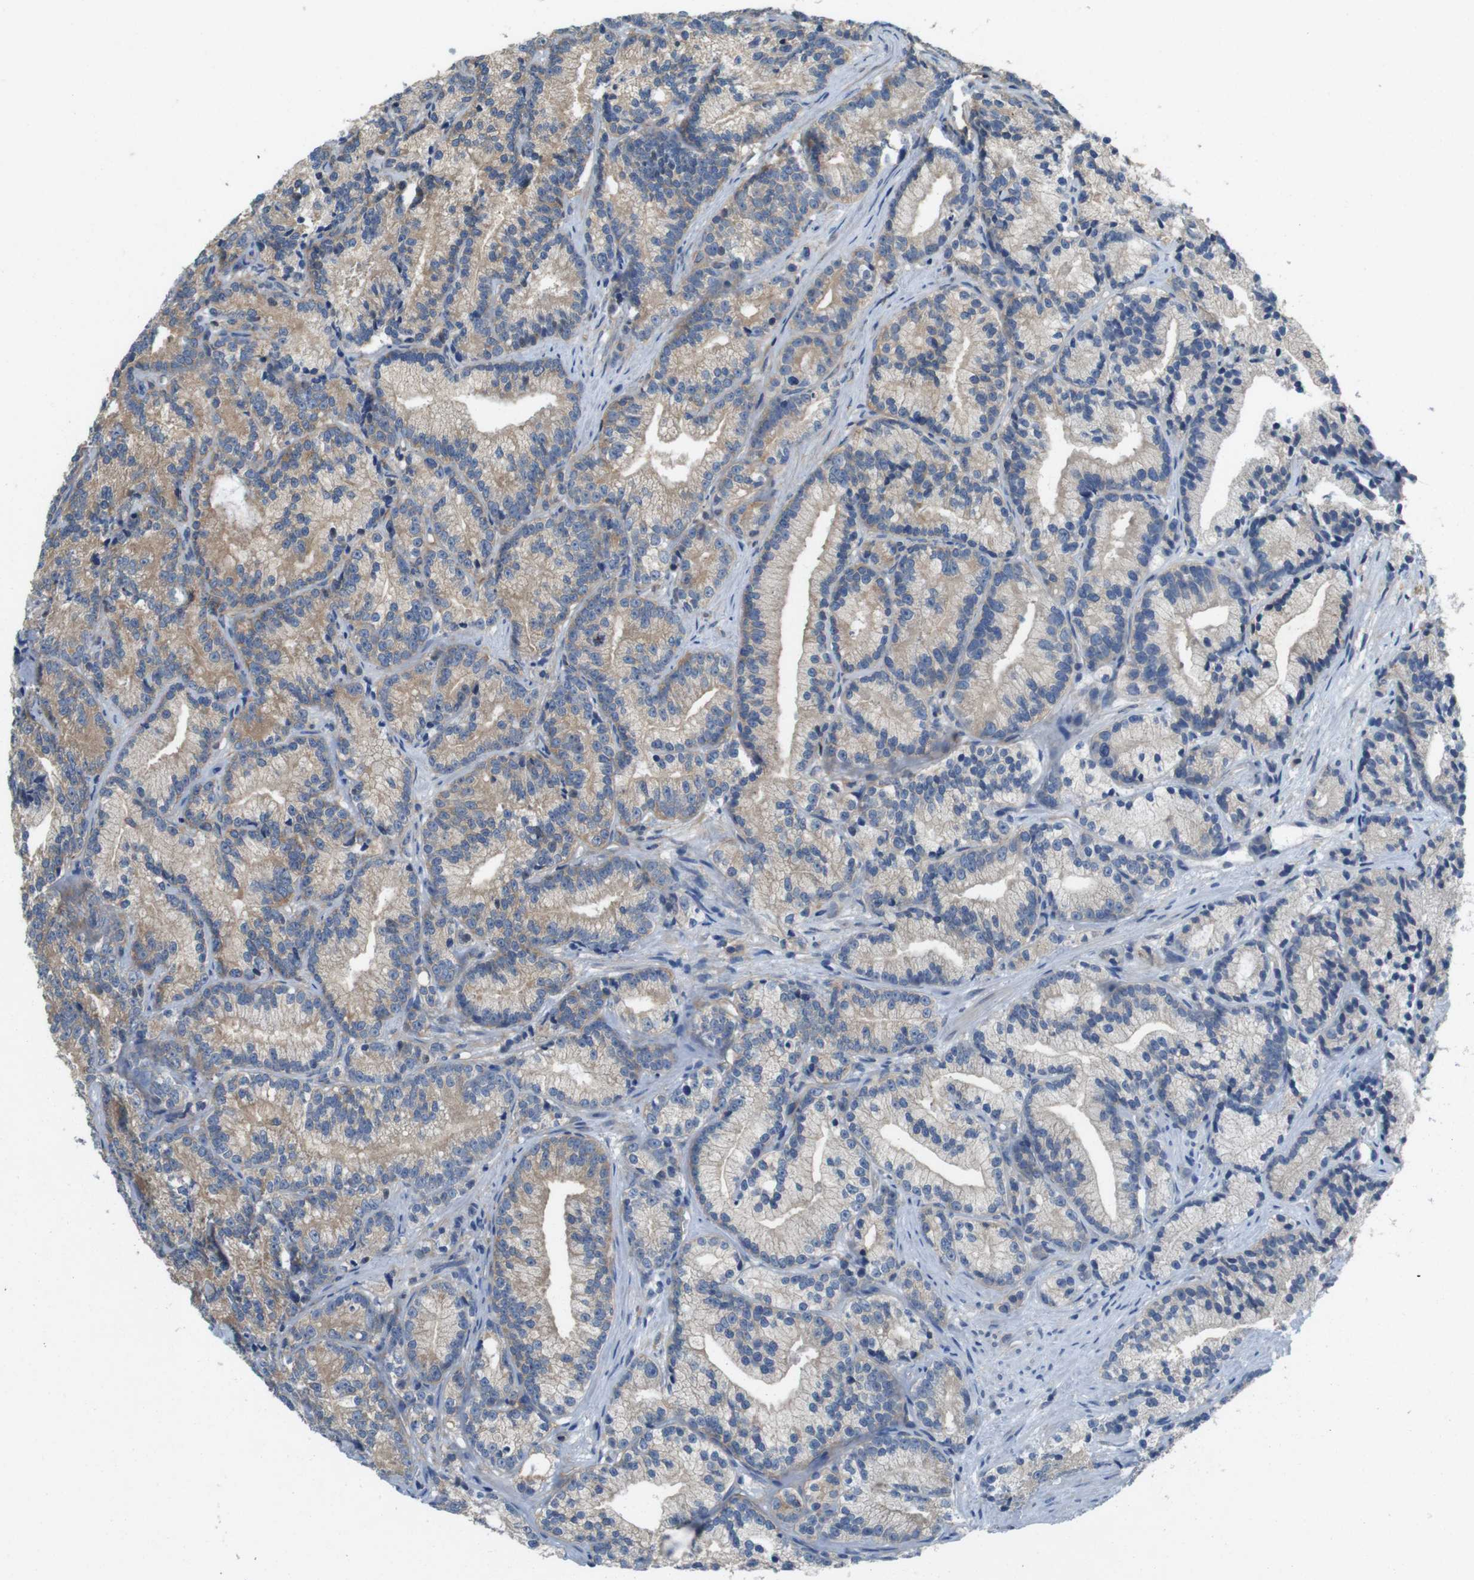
{"staining": {"intensity": "weak", "quantity": "25%-75%", "location": "cytoplasmic/membranous"}, "tissue": "prostate cancer", "cell_type": "Tumor cells", "image_type": "cancer", "snomed": [{"axis": "morphology", "description": "Adenocarcinoma, Low grade"}, {"axis": "topography", "description": "Prostate"}], "caption": "This is a histology image of immunohistochemistry staining of low-grade adenocarcinoma (prostate), which shows weak staining in the cytoplasmic/membranous of tumor cells.", "gene": "DCTN1", "patient": {"sex": "male", "age": 89}}